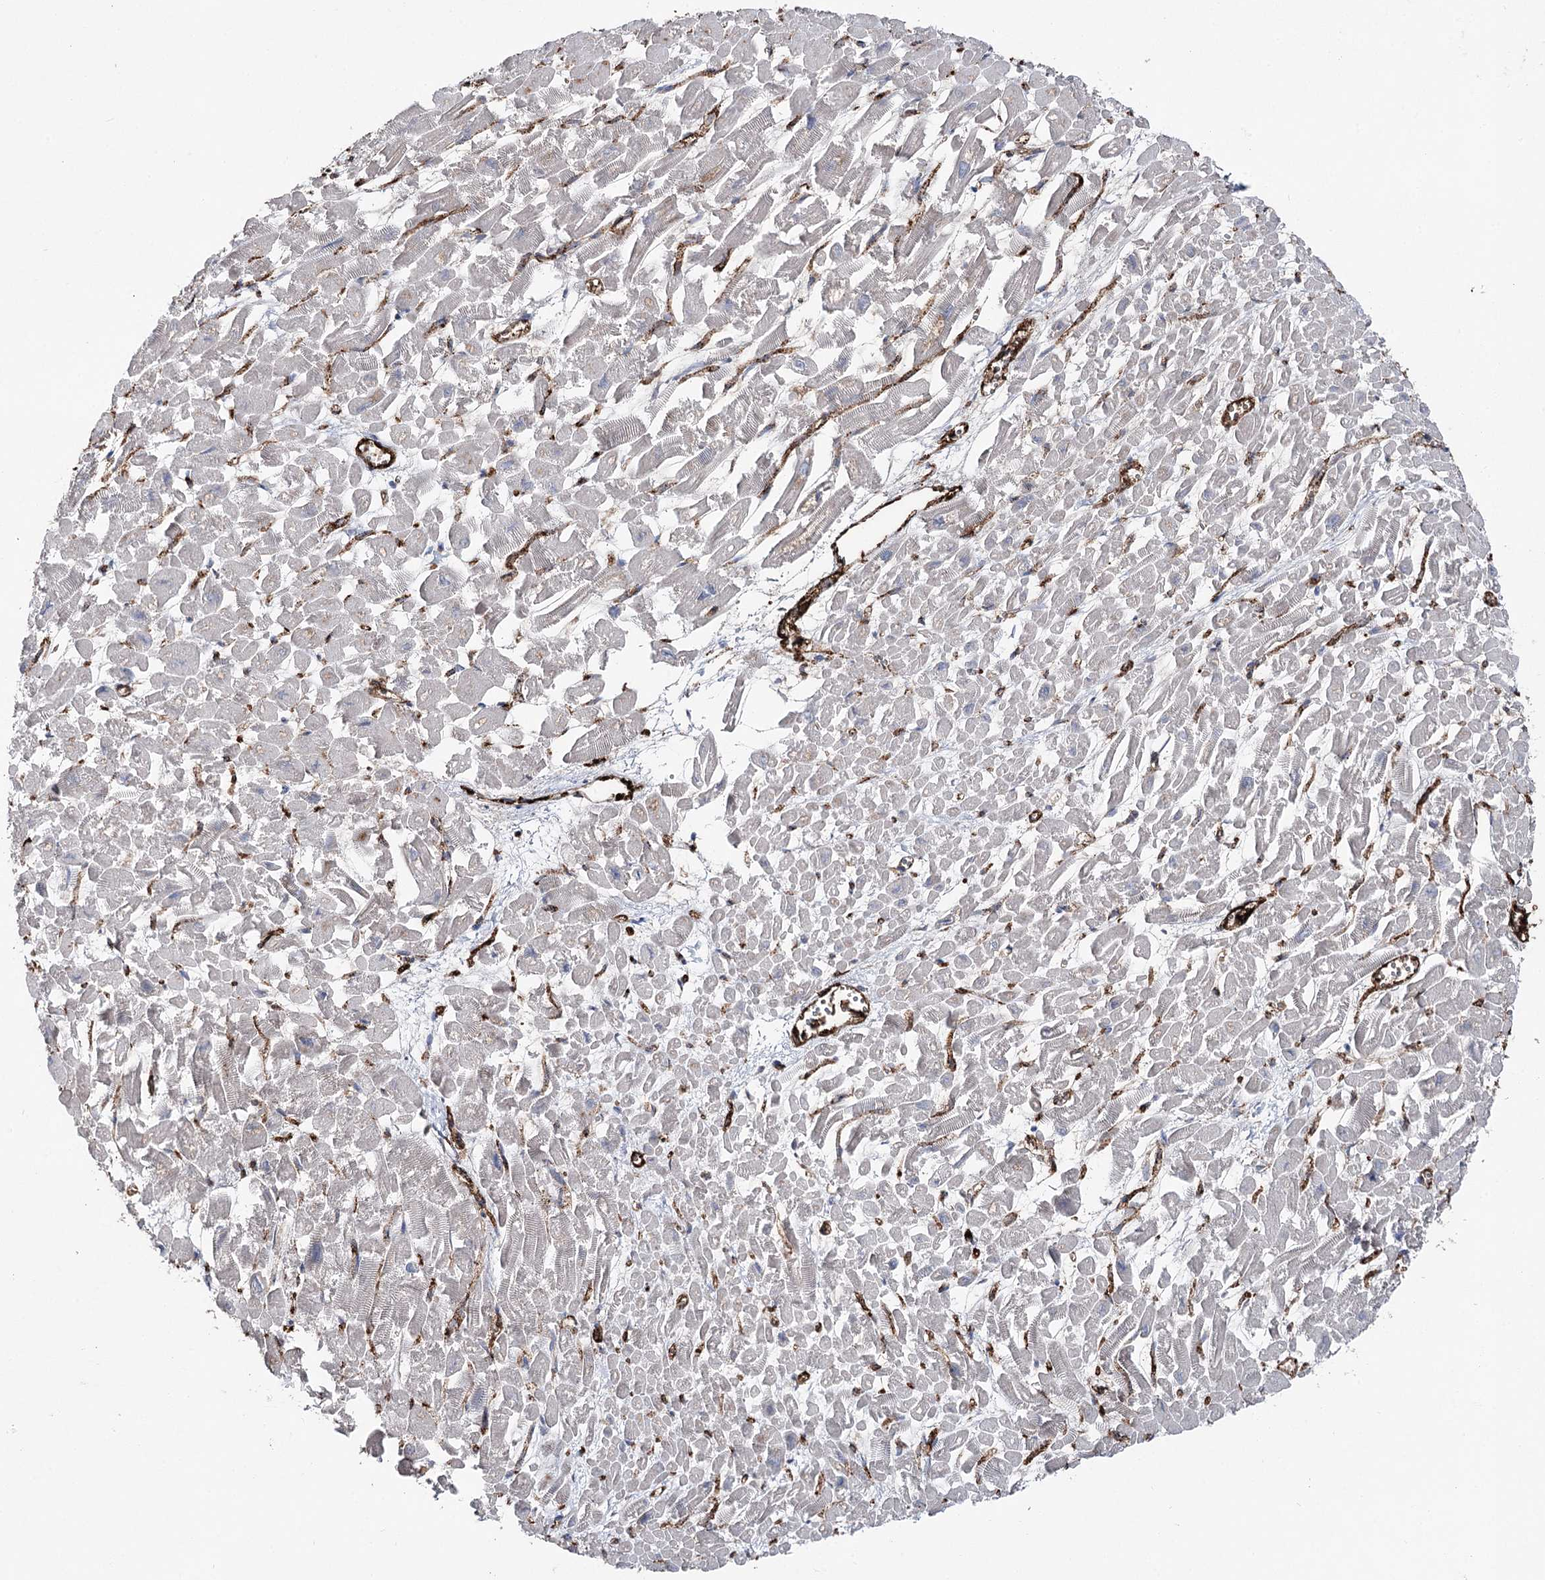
{"staining": {"intensity": "negative", "quantity": "none", "location": "none"}, "tissue": "heart muscle", "cell_type": "Cardiomyocytes", "image_type": "normal", "snomed": [{"axis": "morphology", "description": "Normal tissue, NOS"}, {"axis": "topography", "description": "Heart"}], "caption": "Histopathology image shows no protein positivity in cardiomyocytes of normal heart muscle. The staining is performed using DAB brown chromogen with nuclei counter-stained in using hematoxylin.", "gene": "MIB1", "patient": {"sex": "male", "age": 54}}